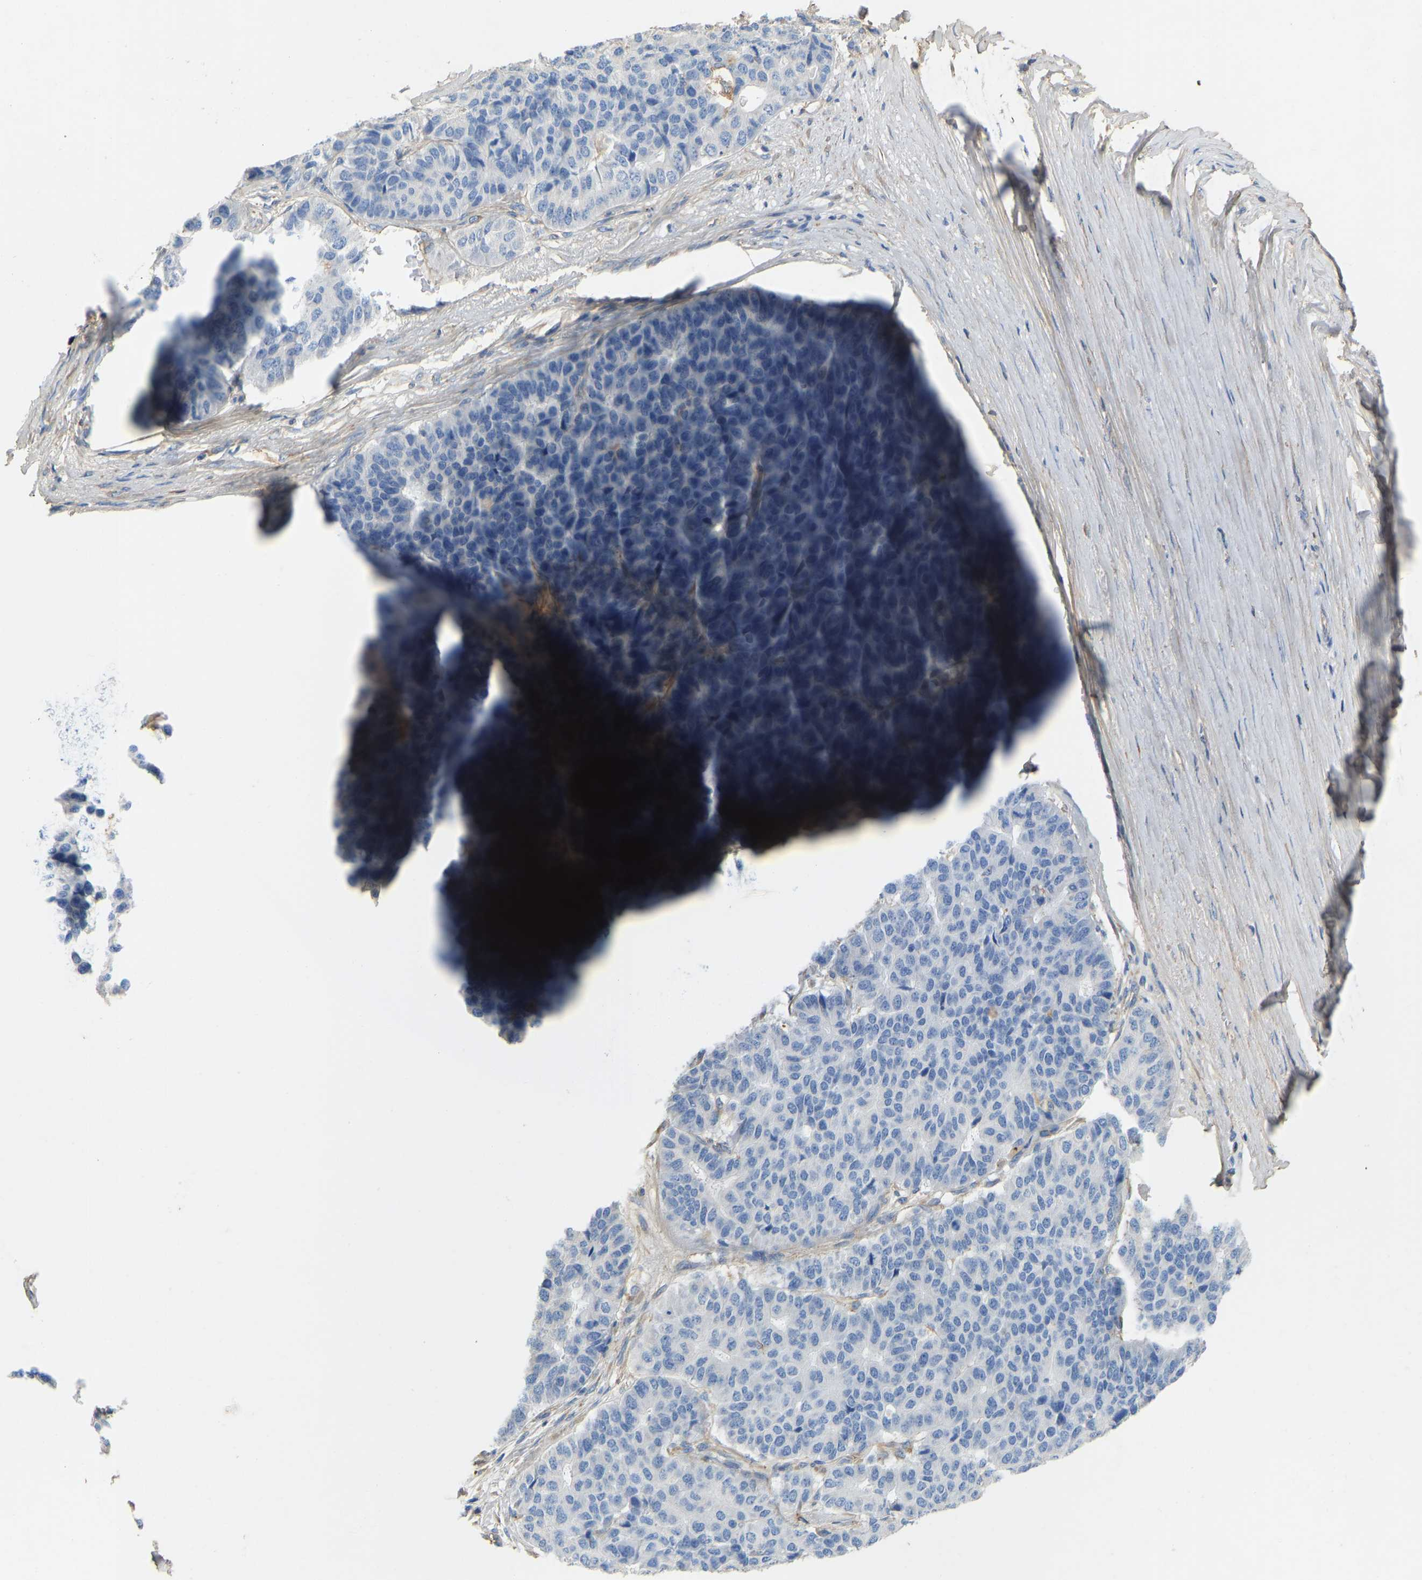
{"staining": {"intensity": "negative", "quantity": "none", "location": "none"}, "tissue": "pancreatic cancer", "cell_type": "Tumor cells", "image_type": "cancer", "snomed": [{"axis": "morphology", "description": "Adenocarcinoma, NOS"}, {"axis": "topography", "description": "Pancreas"}], "caption": "Immunohistochemistry (IHC) of human adenocarcinoma (pancreatic) displays no staining in tumor cells. (Stains: DAB immunohistochemistry with hematoxylin counter stain, Microscopy: brightfield microscopy at high magnification).", "gene": "TECTA", "patient": {"sex": "male", "age": 50}}